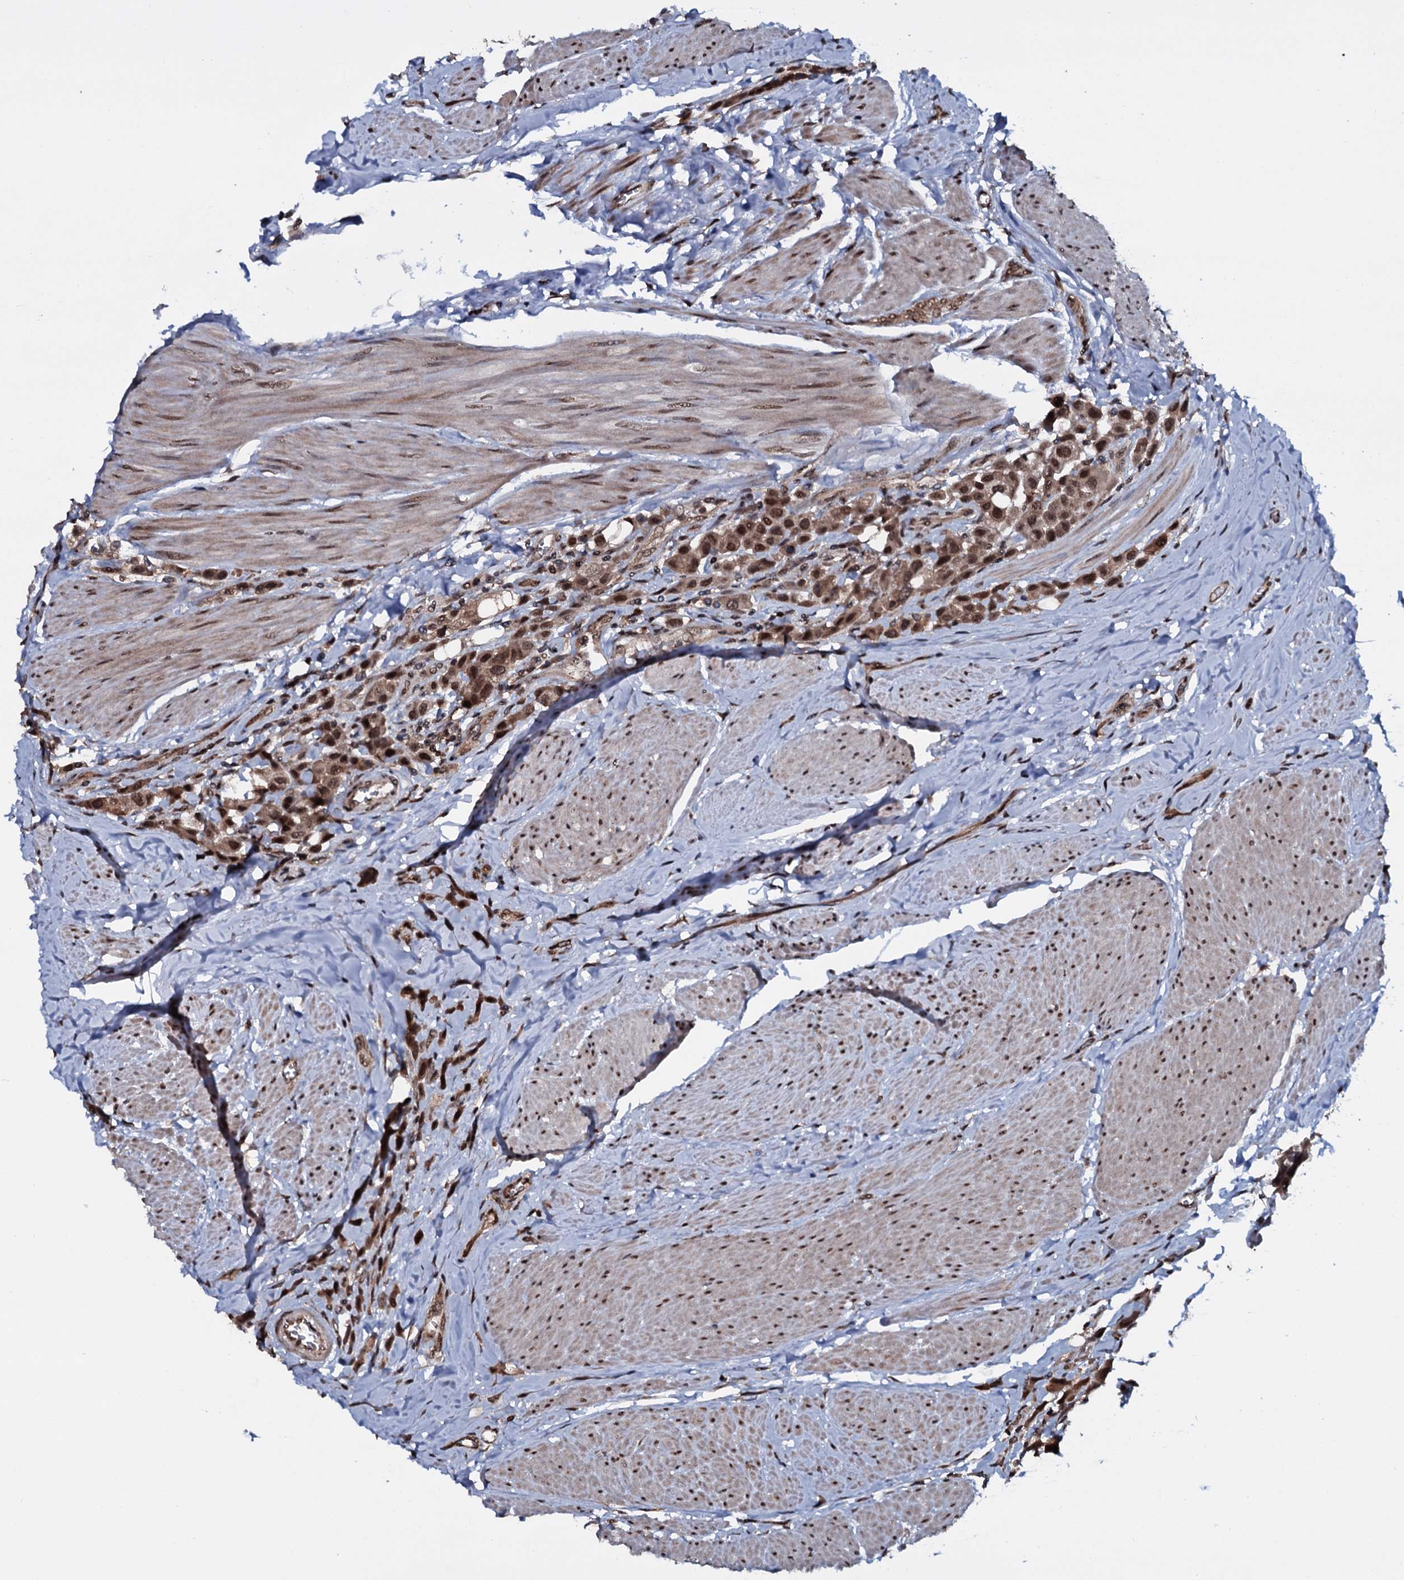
{"staining": {"intensity": "moderate", "quantity": ">75%", "location": "cytoplasmic/membranous,nuclear"}, "tissue": "urothelial cancer", "cell_type": "Tumor cells", "image_type": "cancer", "snomed": [{"axis": "morphology", "description": "Urothelial carcinoma, High grade"}, {"axis": "topography", "description": "Urinary bladder"}], "caption": "Human urothelial cancer stained with a brown dye demonstrates moderate cytoplasmic/membranous and nuclear positive positivity in approximately >75% of tumor cells.", "gene": "HDDC3", "patient": {"sex": "male", "age": 50}}